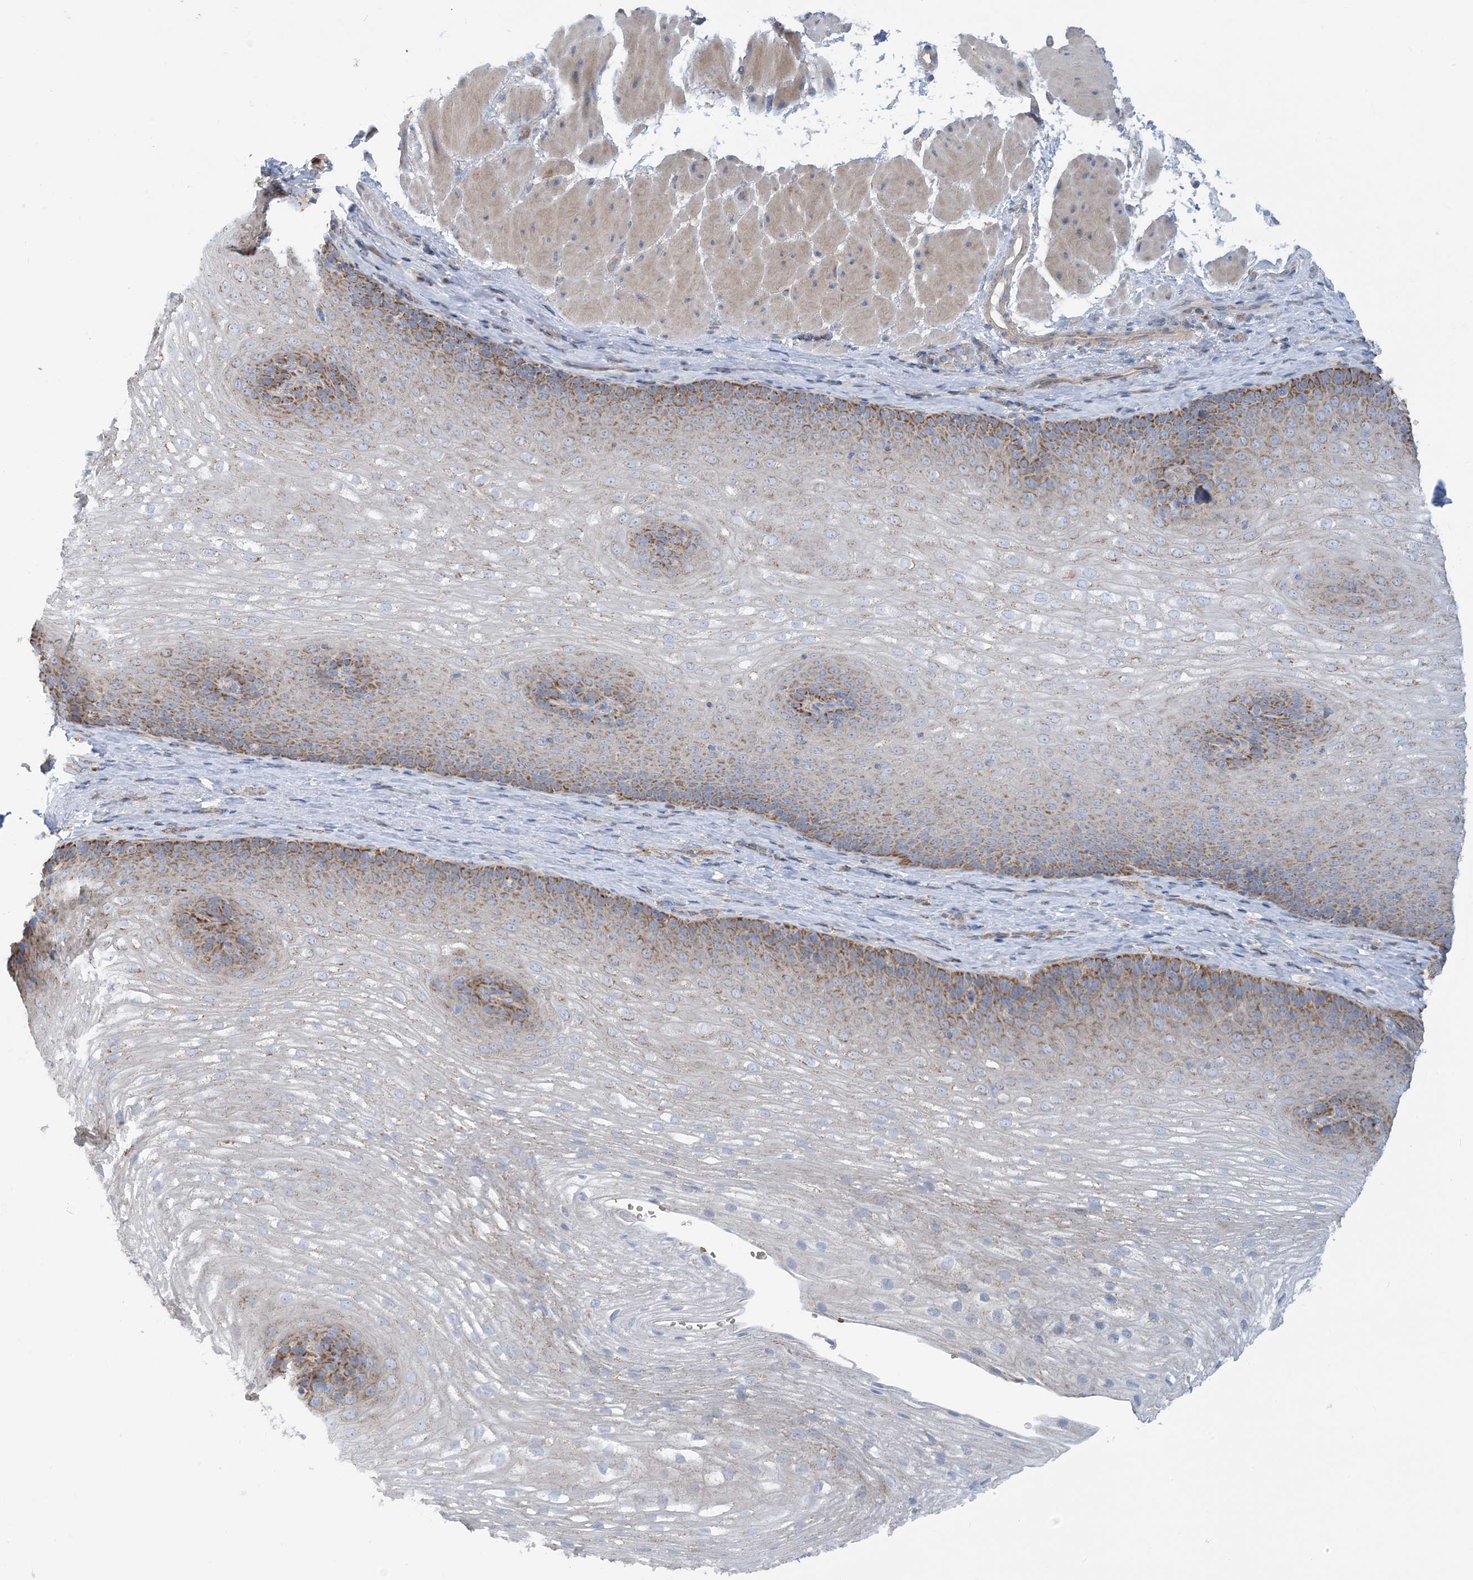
{"staining": {"intensity": "moderate", "quantity": "25%-75%", "location": "cytoplasmic/membranous"}, "tissue": "esophagus", "cell_type": "Squamous epithelial cells", "image_type": "normal", "snomed": [{"axis": "morphology", "description": "Normal tissue, NOS"}, {"axis": "topography", "description": "Esophagus"}], "caption": "Immunohistochemistry (IHC) of unremarkable human esophagus reveals medium levels of moderate cytoplasmic/membranous staining in approximately 25%-75% of squamous epithelial cells. Ihc stains the protein in brown and the nuclei are stained blue.", "gene": "PHOSPHO2", "patient": {"sex": "female", "age": 66}}